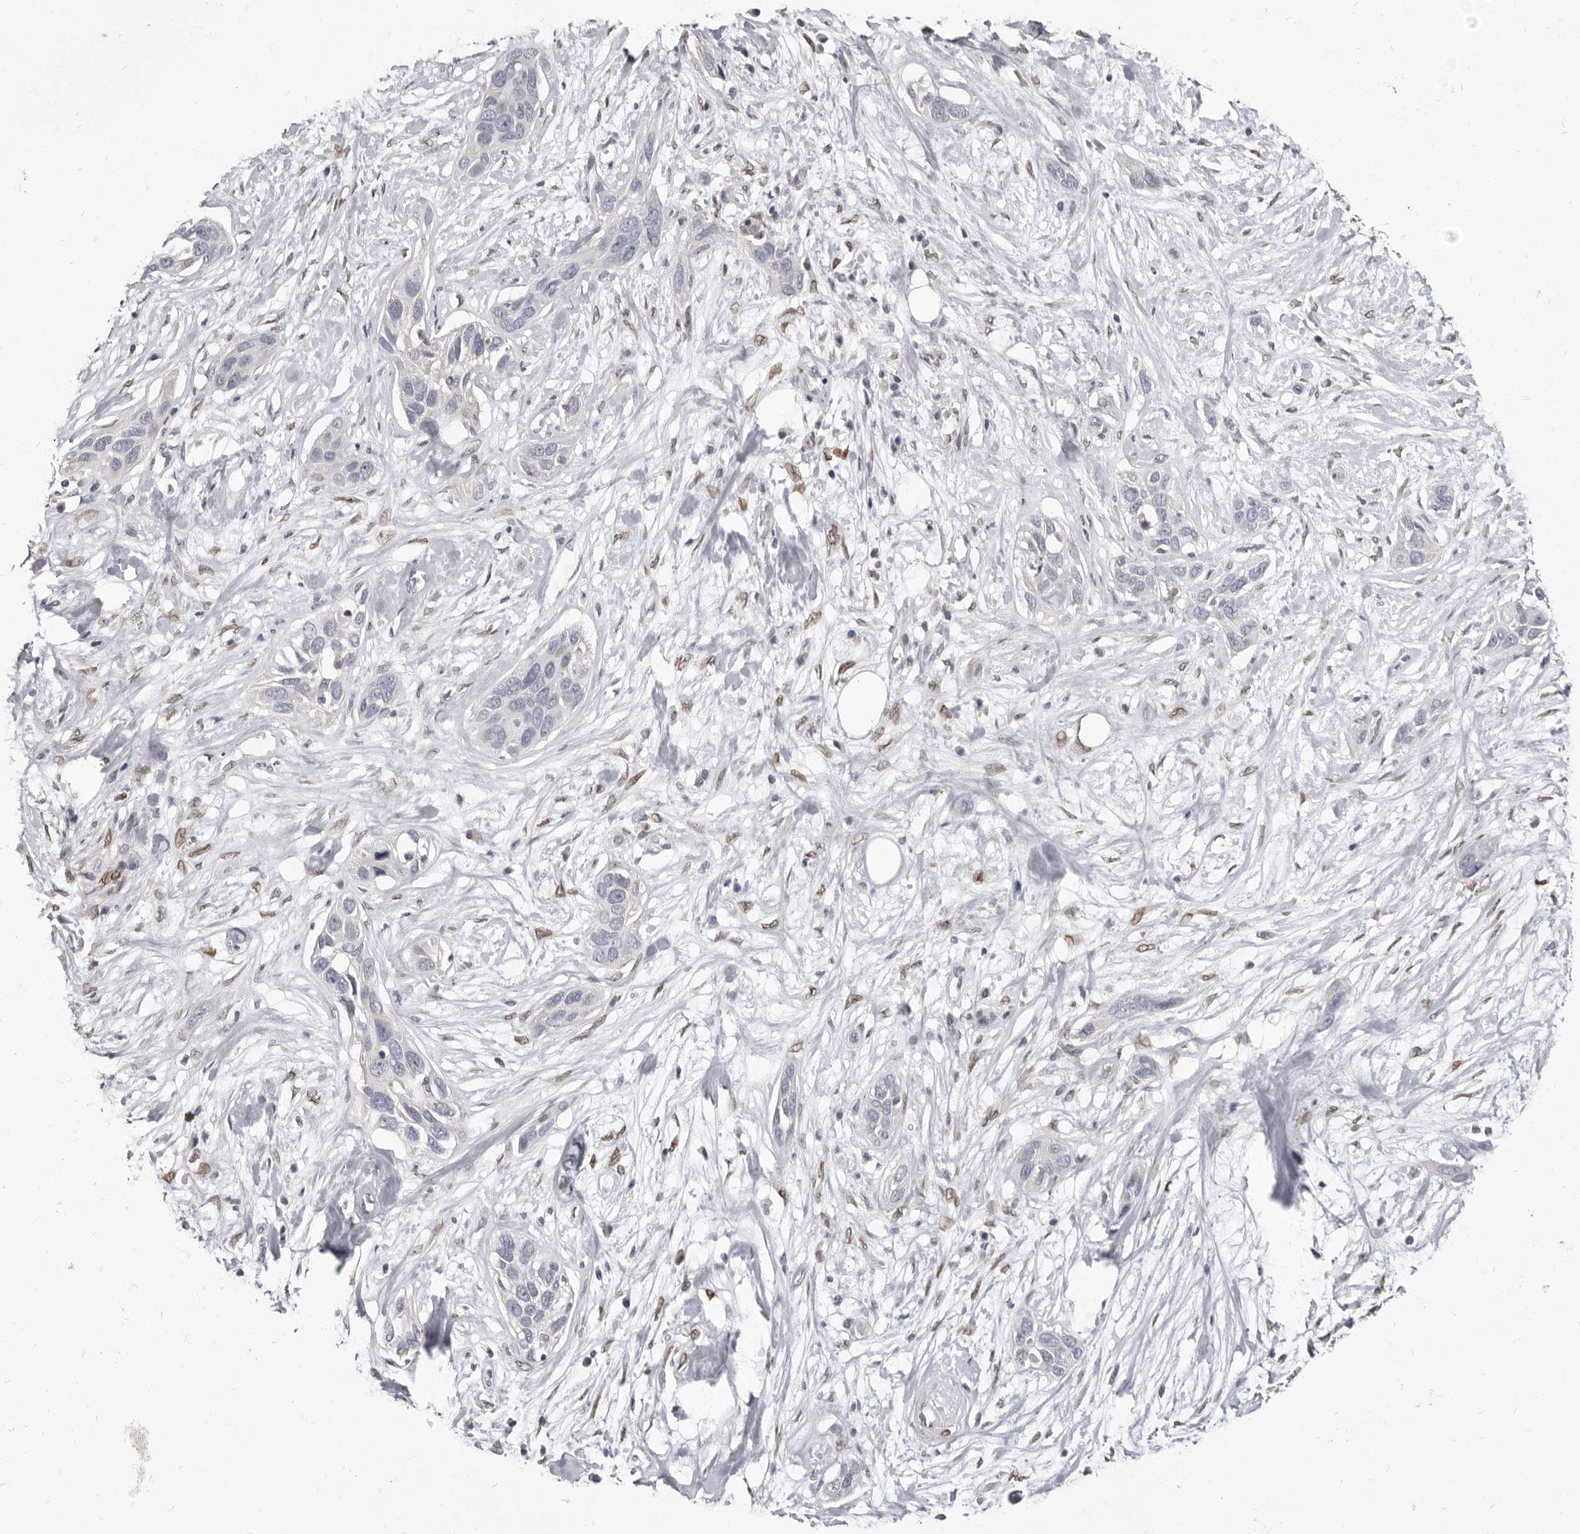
{"staining": {"intensity": "negative", "quantity": "none", "location": "none"}, "tissue": "pancreatic cancer", "cell_type": "Tumor cells", "image_type": "cancer", "snomed": [{"axis": "morphology", "description": "Adenocarcinoma, NOS"}, {"axis": "topography", "description": "Pancreas"}], "caption": "IHC of human pancreatic adenocarcinoma displays no expression in tumor cells.", "gene": "MRGPRF", "patient": {"sex": "female", "age": 60}}